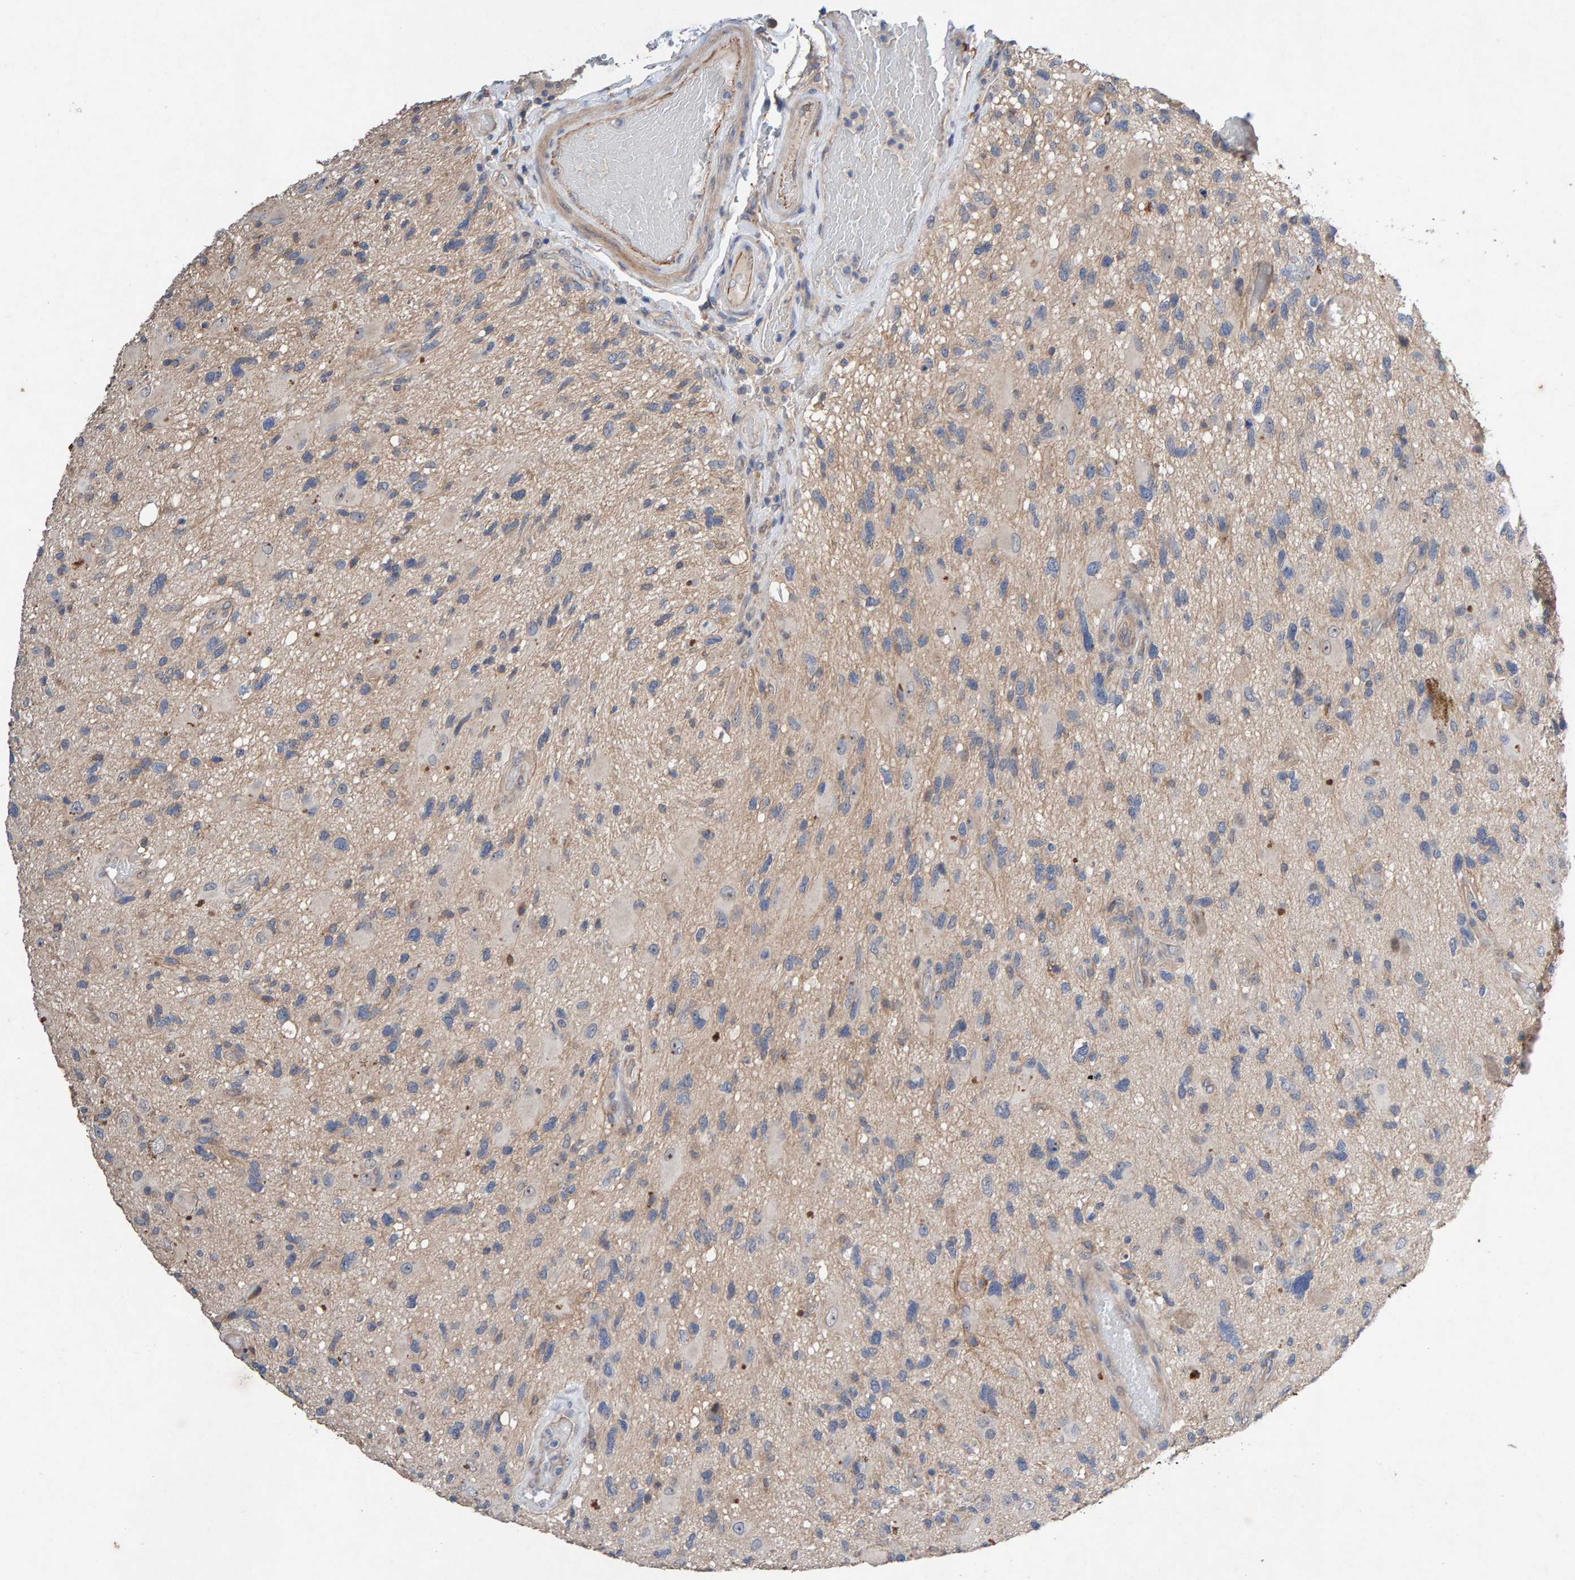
{"staining": {"intensity": "negative", "quantity": "none", "location": "none"}, "tissue": "glioma", "cell_type": "Tumor cells", "image_type": "cancer", "snomed": [{"axis": "morphology", "description": "Glioma, malignant, High grade"}, {"axis": "topography", "description": "Brain"}], "caption": "Immunohistochemical staining of human glioma exhibits no significant positivity in tumor cells.", "gene": "EFR3A", "patient": {"sex": "male", "age": 33}}